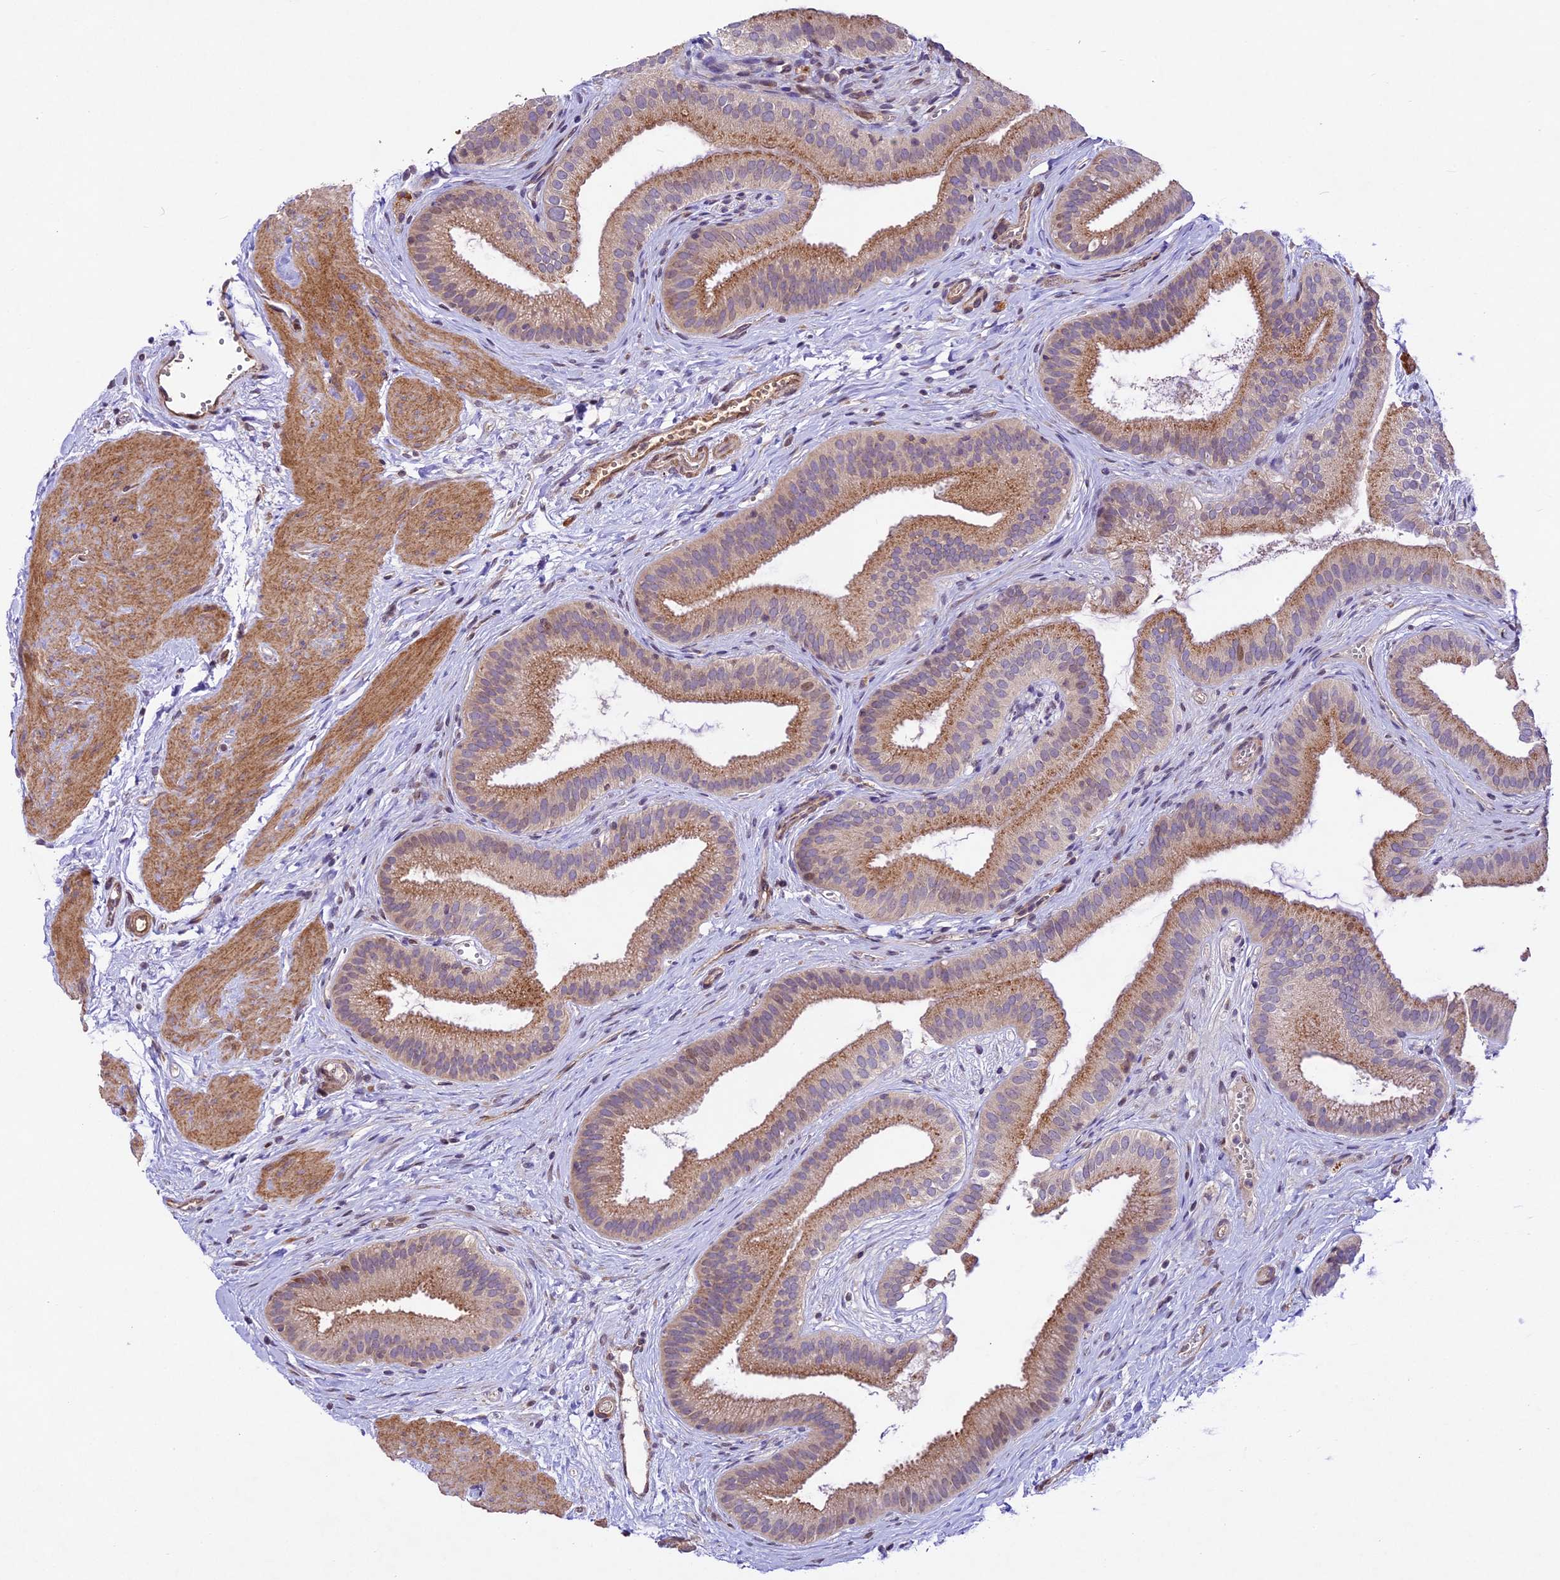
{"staining": {"intensity": "moderate", "quantity": ">75%", "location": "cytoplasmic/membranous"}, "tissue": "gallbladder", "cell_type": "Glandular cells", "image_type": "normal", "snomed": [{"axis": "morphology", "description": "Normal tissue, NOS"}, {"axis": "topography", "description": "Gallbladder"}], "caption": "Gallbladder stained with DAB (3,3'-diaminobenzidine) IHC exhibits medium levels of moderate cytoplasmic/membranous staining in about >75% of glandular cells. Ihc stains the protein of interest in brown and the nuclei are stained blue.", "gene": "CCSER1", "patient": {"sex": "female", "age": 54}}